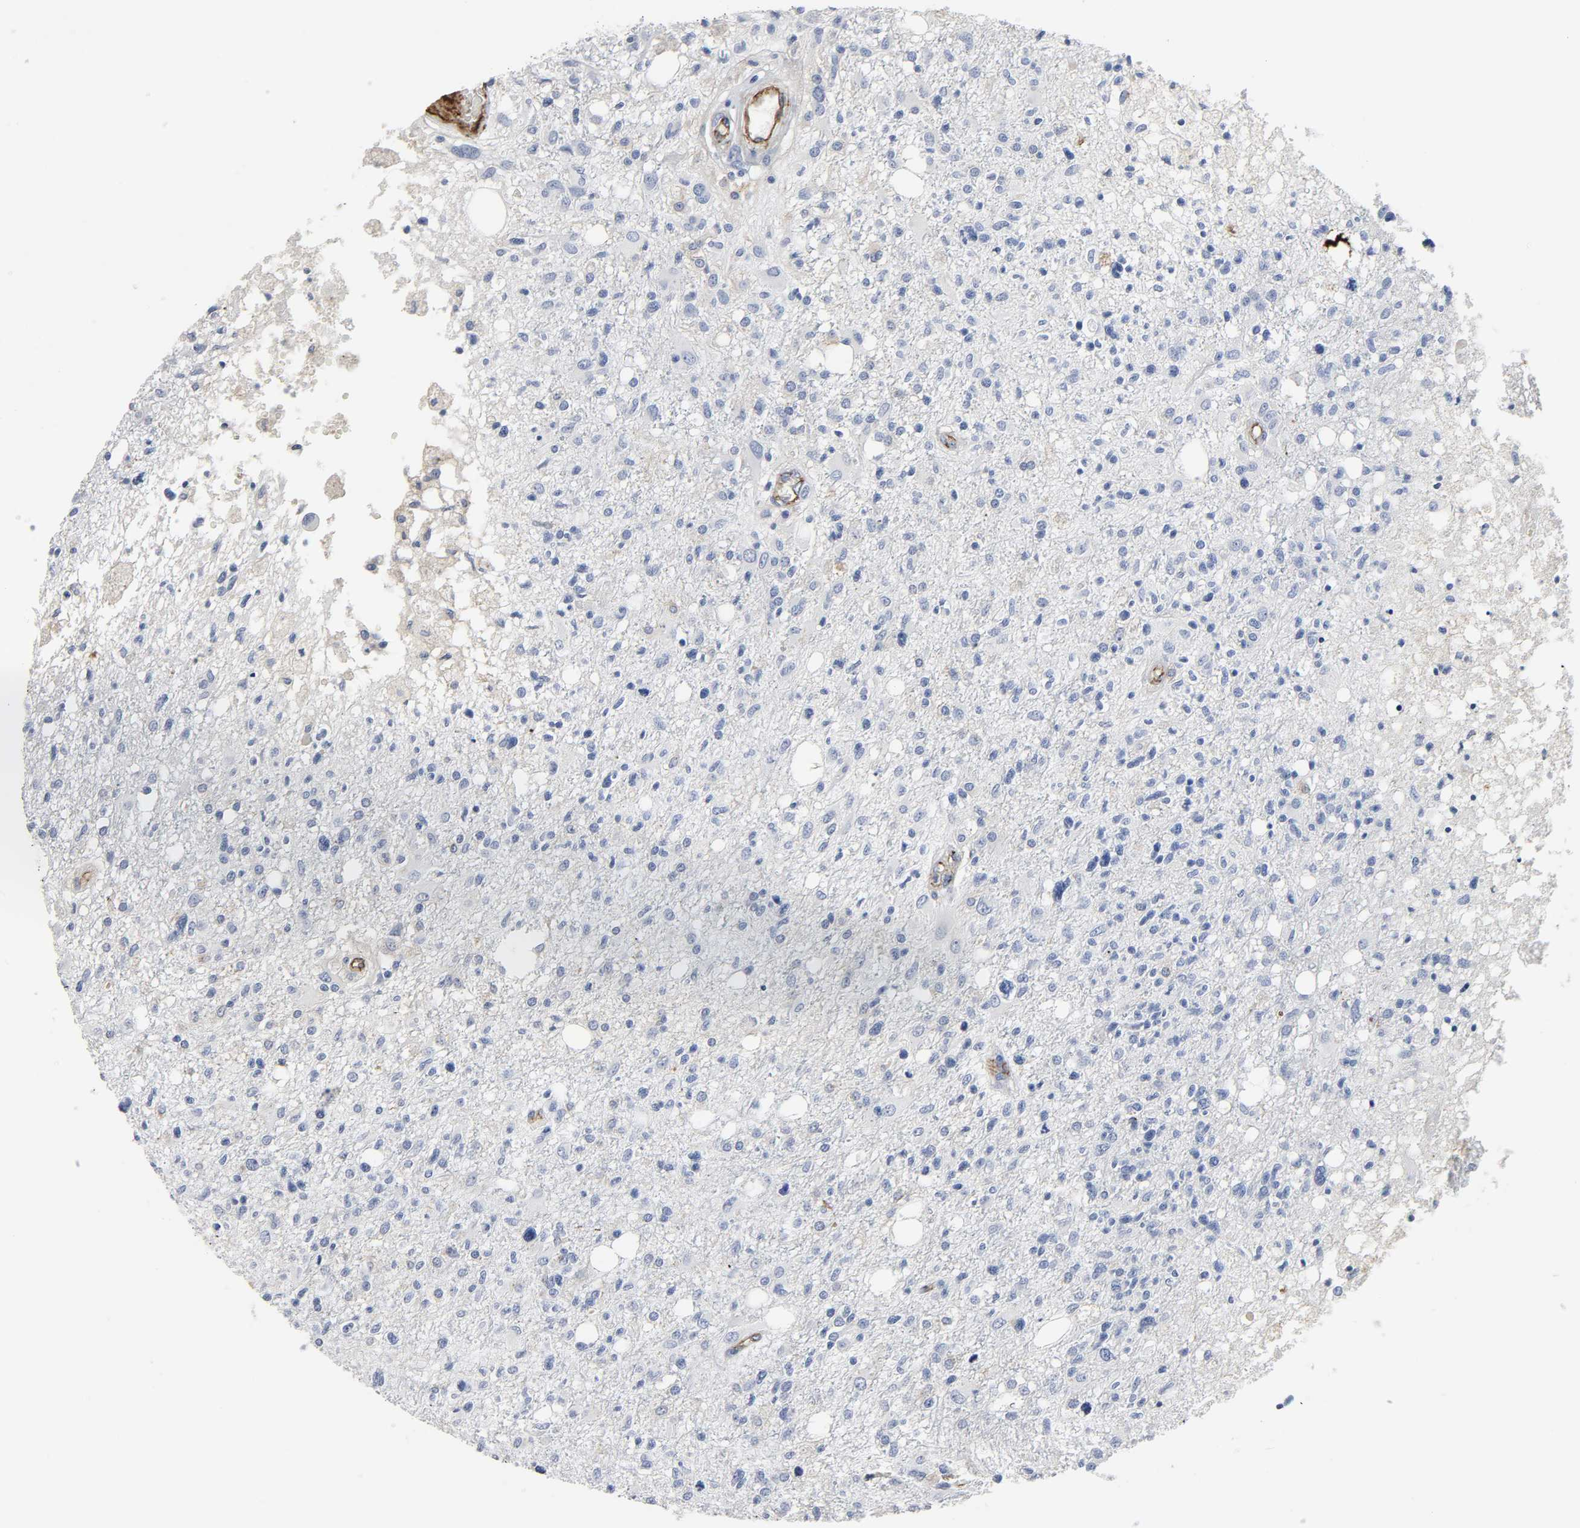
{"staining": {"intensity": "negative", "quantity": "none", "location": "none"}, "tissue": "glioma", "cell_type": "Tumor cells", "image_type": "cancer", "snomed": [{"axis": "morphology", "description": "Glioma, malignant, High grade"}, {"axis": "topography", "description": "Cerebral cortex"}], "caption": "High power microscopy photomicrograph of an immunohistochemistry histopathology image of malignant glioma (high-grade), revealing no significant positivity in tumor cells. (DAB (3,3'-diaminobenzidine) immunohistochemistry with hematoxylin counter stain).", "gene": "PECAM1", "patient": {"sex": "male", "age": 76}}